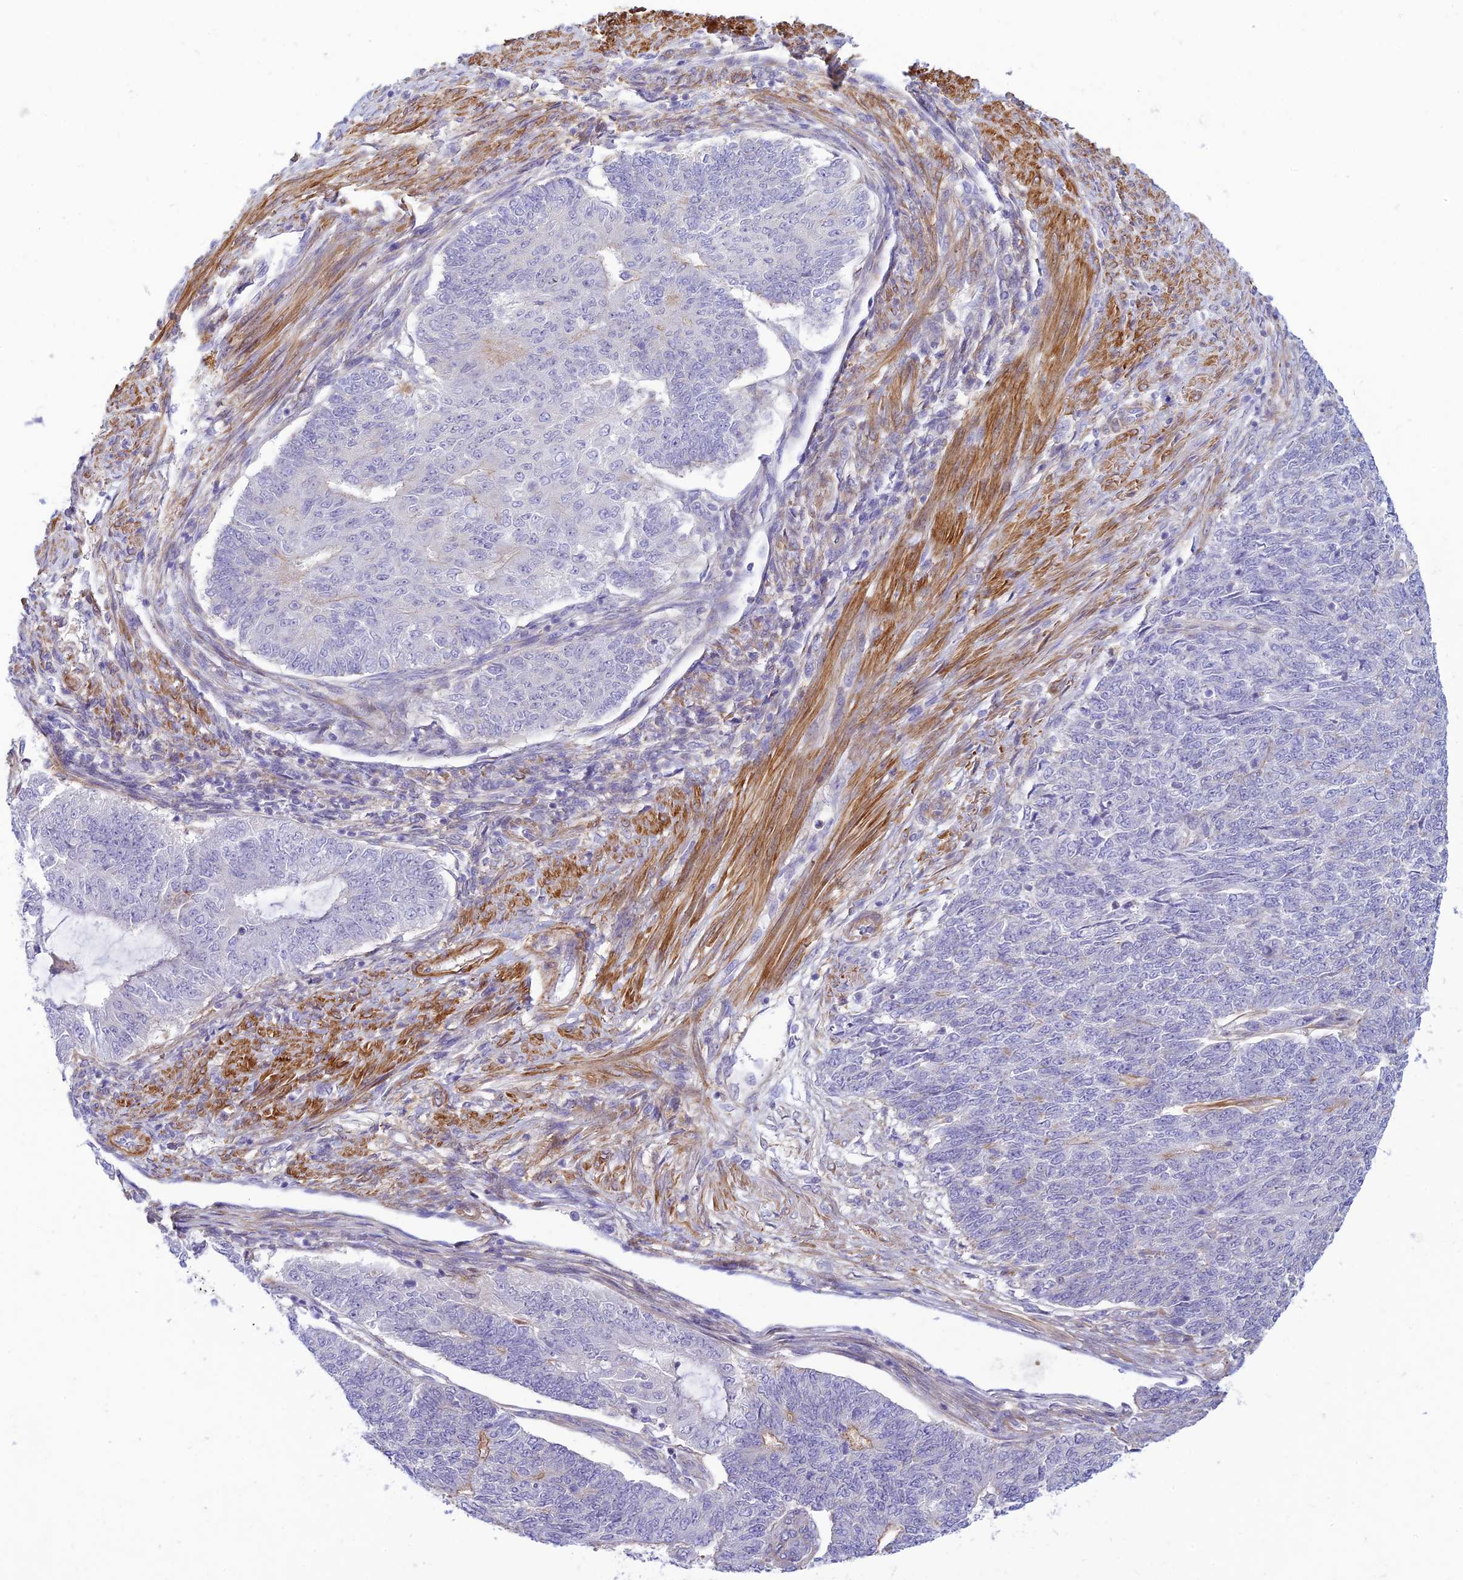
{"staining": {"intensity": "negative", "quantity": "none", "location": "none"}, "tissue": "endometrial cancer", "cell_type": "Tumor cells", "image_type": "cancer", "snomed": [{"axis": "morphology", "description": "Adenocarcinoma, NOS"}, {"axis": "topography", "description": "Endometrium"}], "caption": "Immunohistochemistry of adenocarcinoma (endometrial) demonstrates no expression in tumor cells.", "gene": "FBXW4", "patient": {"sex": "female", "age": 32}}